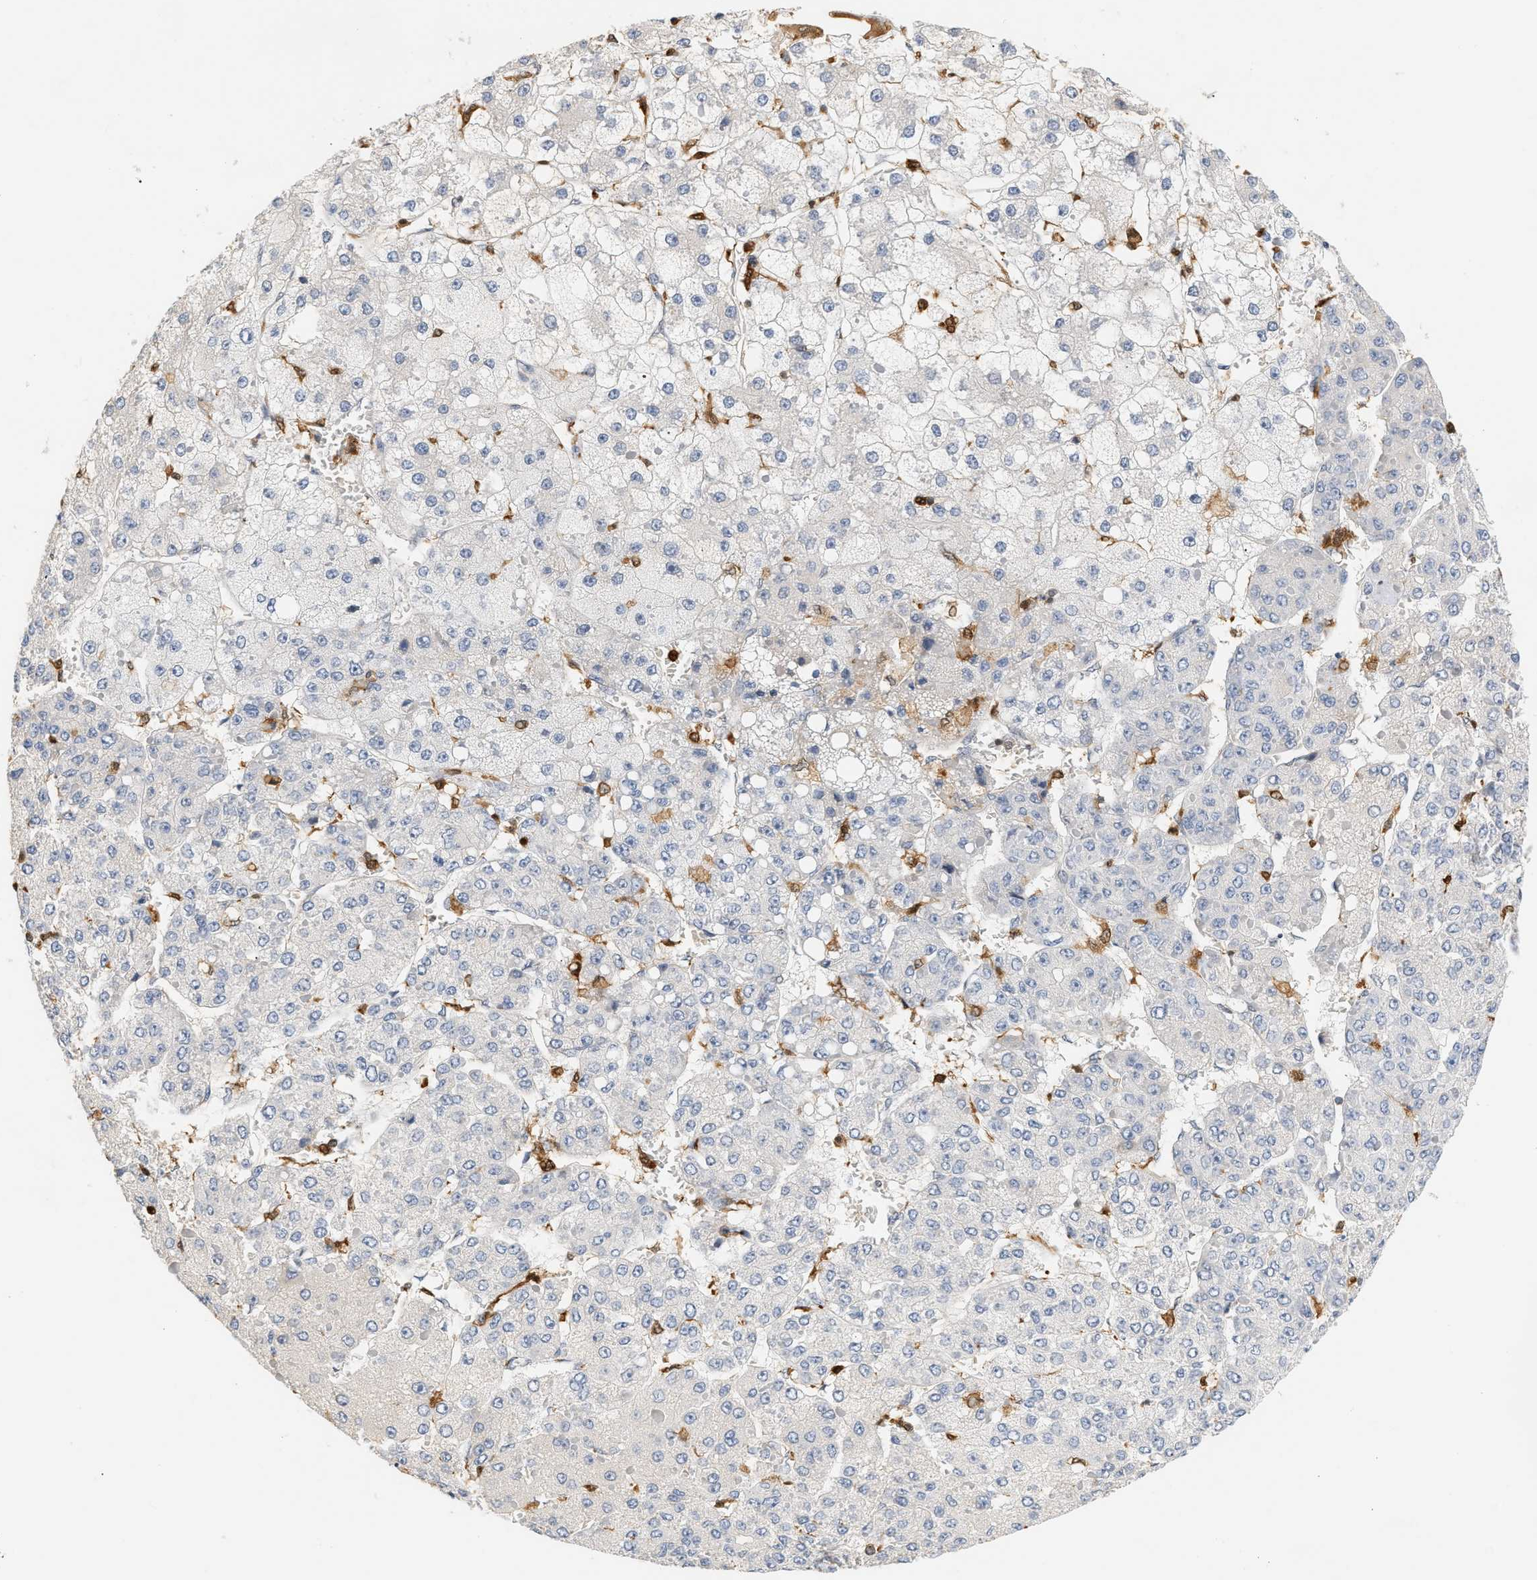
{"staining": {"intensity": "negative", "quantity": "none", "location": "none"}, "tissue": "liver cancer", "cell_type": "Tumor cells", "image_type": "cancer", "snomed": [{"axis": "morphology", "description": "Carcinoma, Hepatocellular, NOS"}, {"axis": "topography", "description": "Liver"}], "caption": "Human liver hepatocellular carcinoma stained for a protein using IHC demonstrates no expression in tumor cells.", "gene": "PYCARD", "patient": {"sex": "female", "age": 73}}